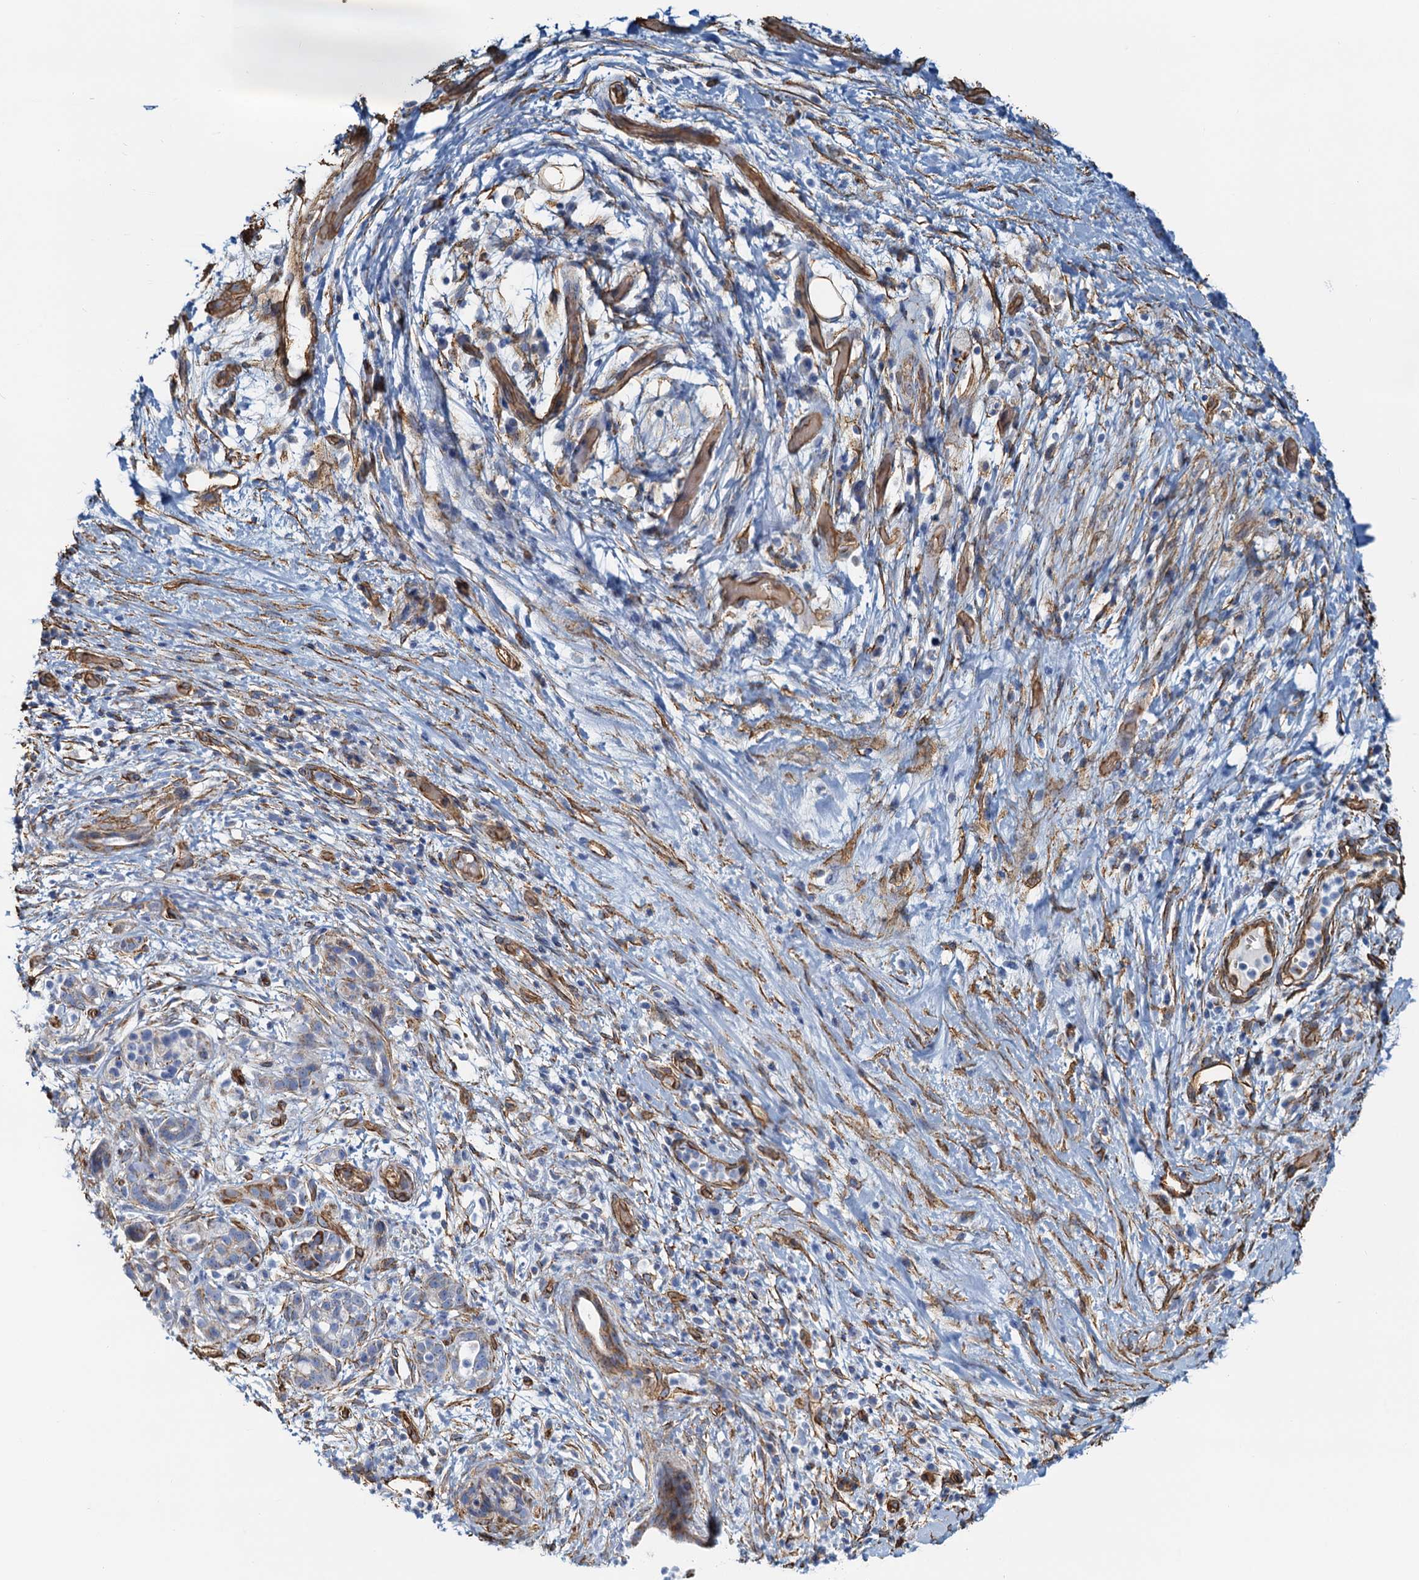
{"staining": {"intensity": "negative", "quantity": "none", "location": "none"}, "tissue": "pancreatic cancer", "cell_type": "Tumor cells", "image_type": "cancer", "snomed": [{"axis": "morphology", "description": "Adenocarcinoma, NOS"}, {"axis": "topography", "description": "Pancreas"}], "caption": "The immunohistochemistry photomicrograph has no significant expression in tumor cells of pancreatic adenocarcinoma tissue.", "gene": "DGKG", "patient": {"sex": "female", "age": 73}}